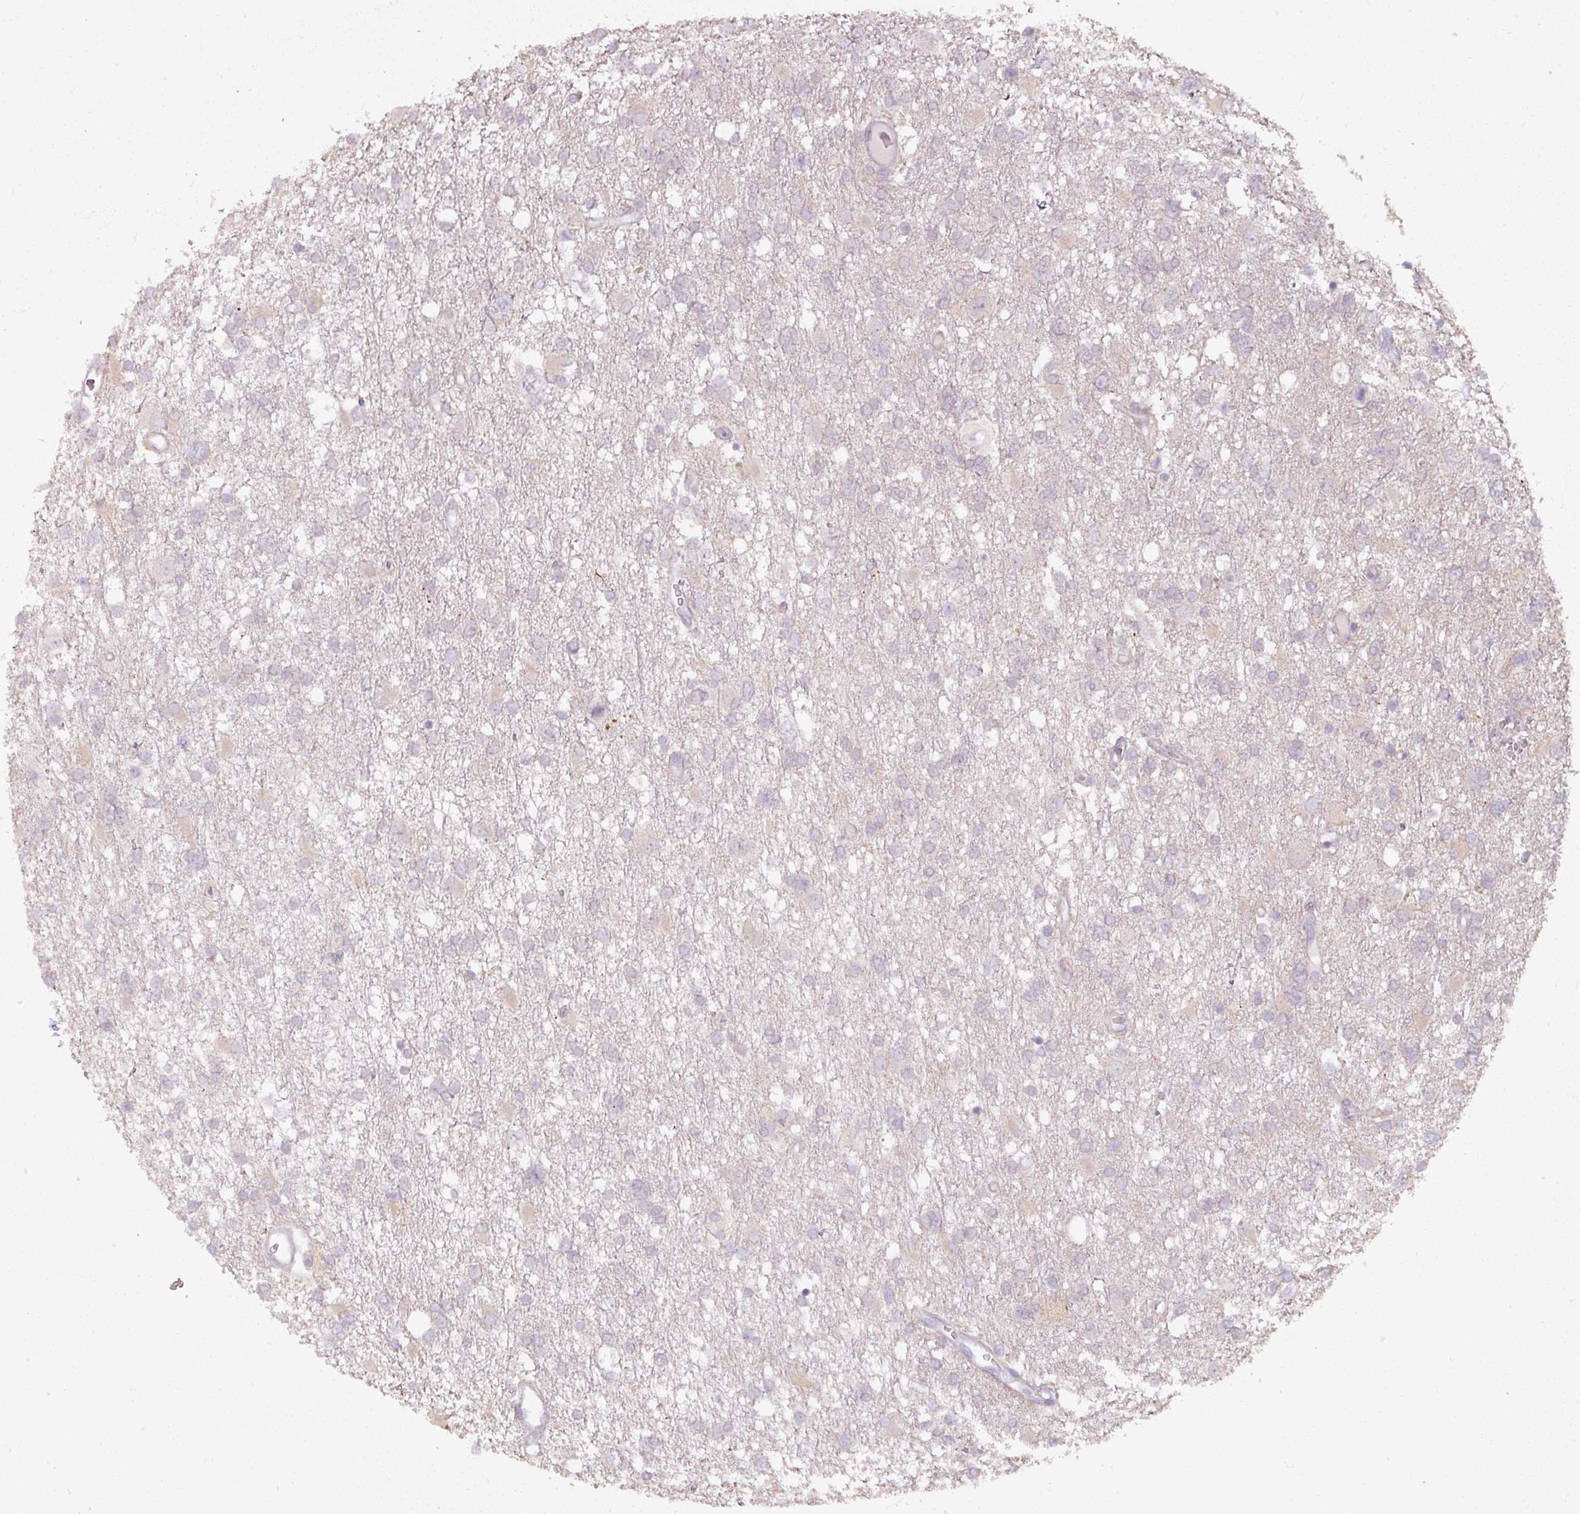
{"staining": {"intensity": "negative", "quantity": "none", "location": "none"}, "tissue": "glioma", "cell_type": "Tumor cells", "image_type": "cancer", "snomed": [{"axis": "morphology", "description": "Glioma, malignant, High grade"}, {"axis": "topography", "description": "Brain"}], "caption": "Human high-grade glioma (malignant) stained for a protein using immunohistochemistry (IHC) shows no expression in tumor cells.", "gene": "PNMA6A", "patient": {"sex": "male", "age": 61}}